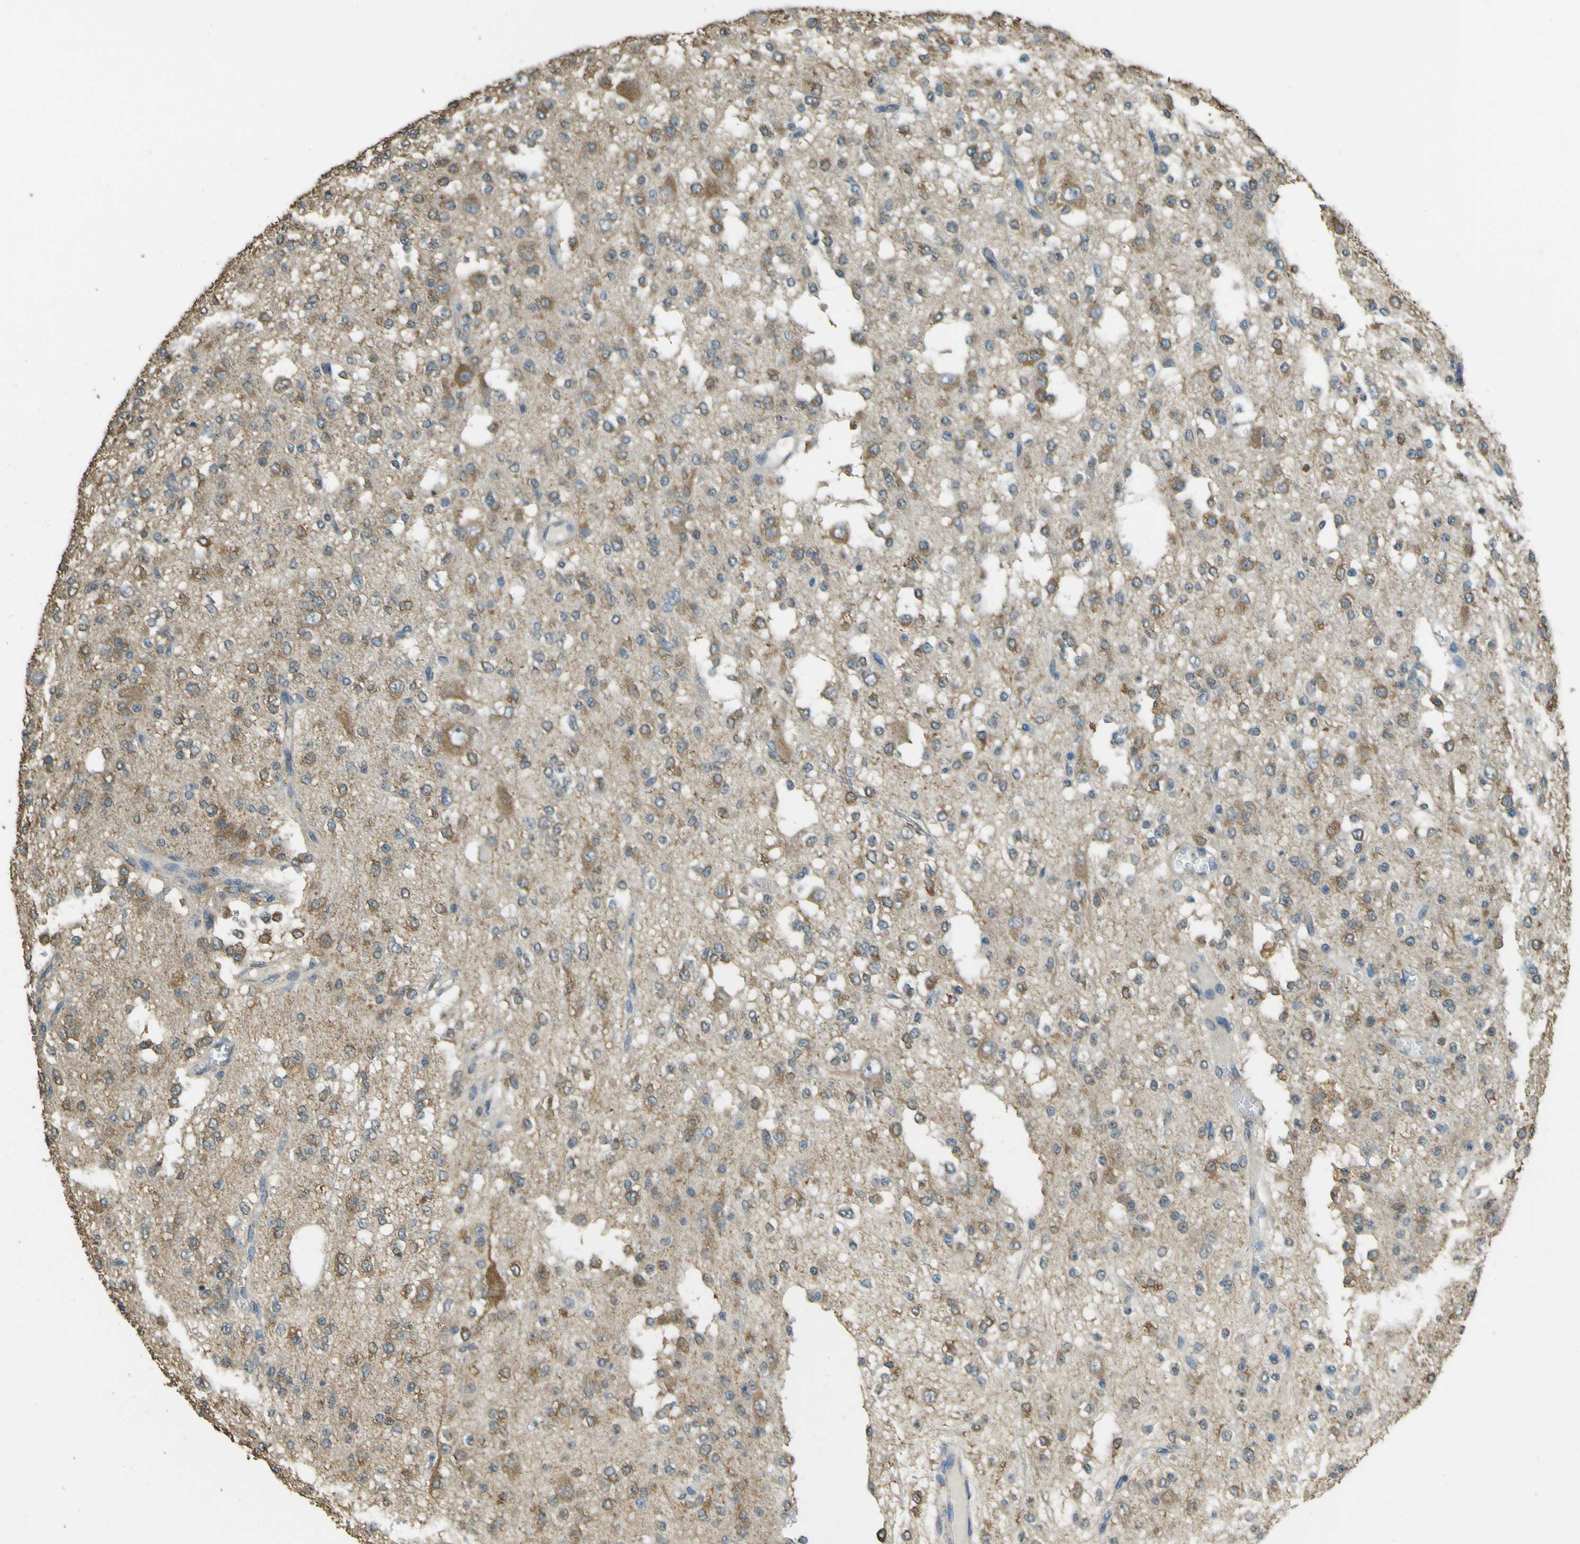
{"staining": {"intensity": "moderate", "quantity": "25%-75%", "location": "cytoplasmic/membranous"}, "tissue": "glioma", "cell_type": "Tumor cells", "image_type": "cancer", "snomed": [{"axis": "morphology", "description": "Glioma, malignant, Low grade"}, {"axis": "topography", "description": "Brain"}], "caption": "Low-grade glioma (malignant) stained with a brown dye displays moderate cytoplasmic/membranous positive positivity in about 25%-75% of tumor cells.", "gene": "GOLGA1", "patient": {"sex": "male", "age": 38}}